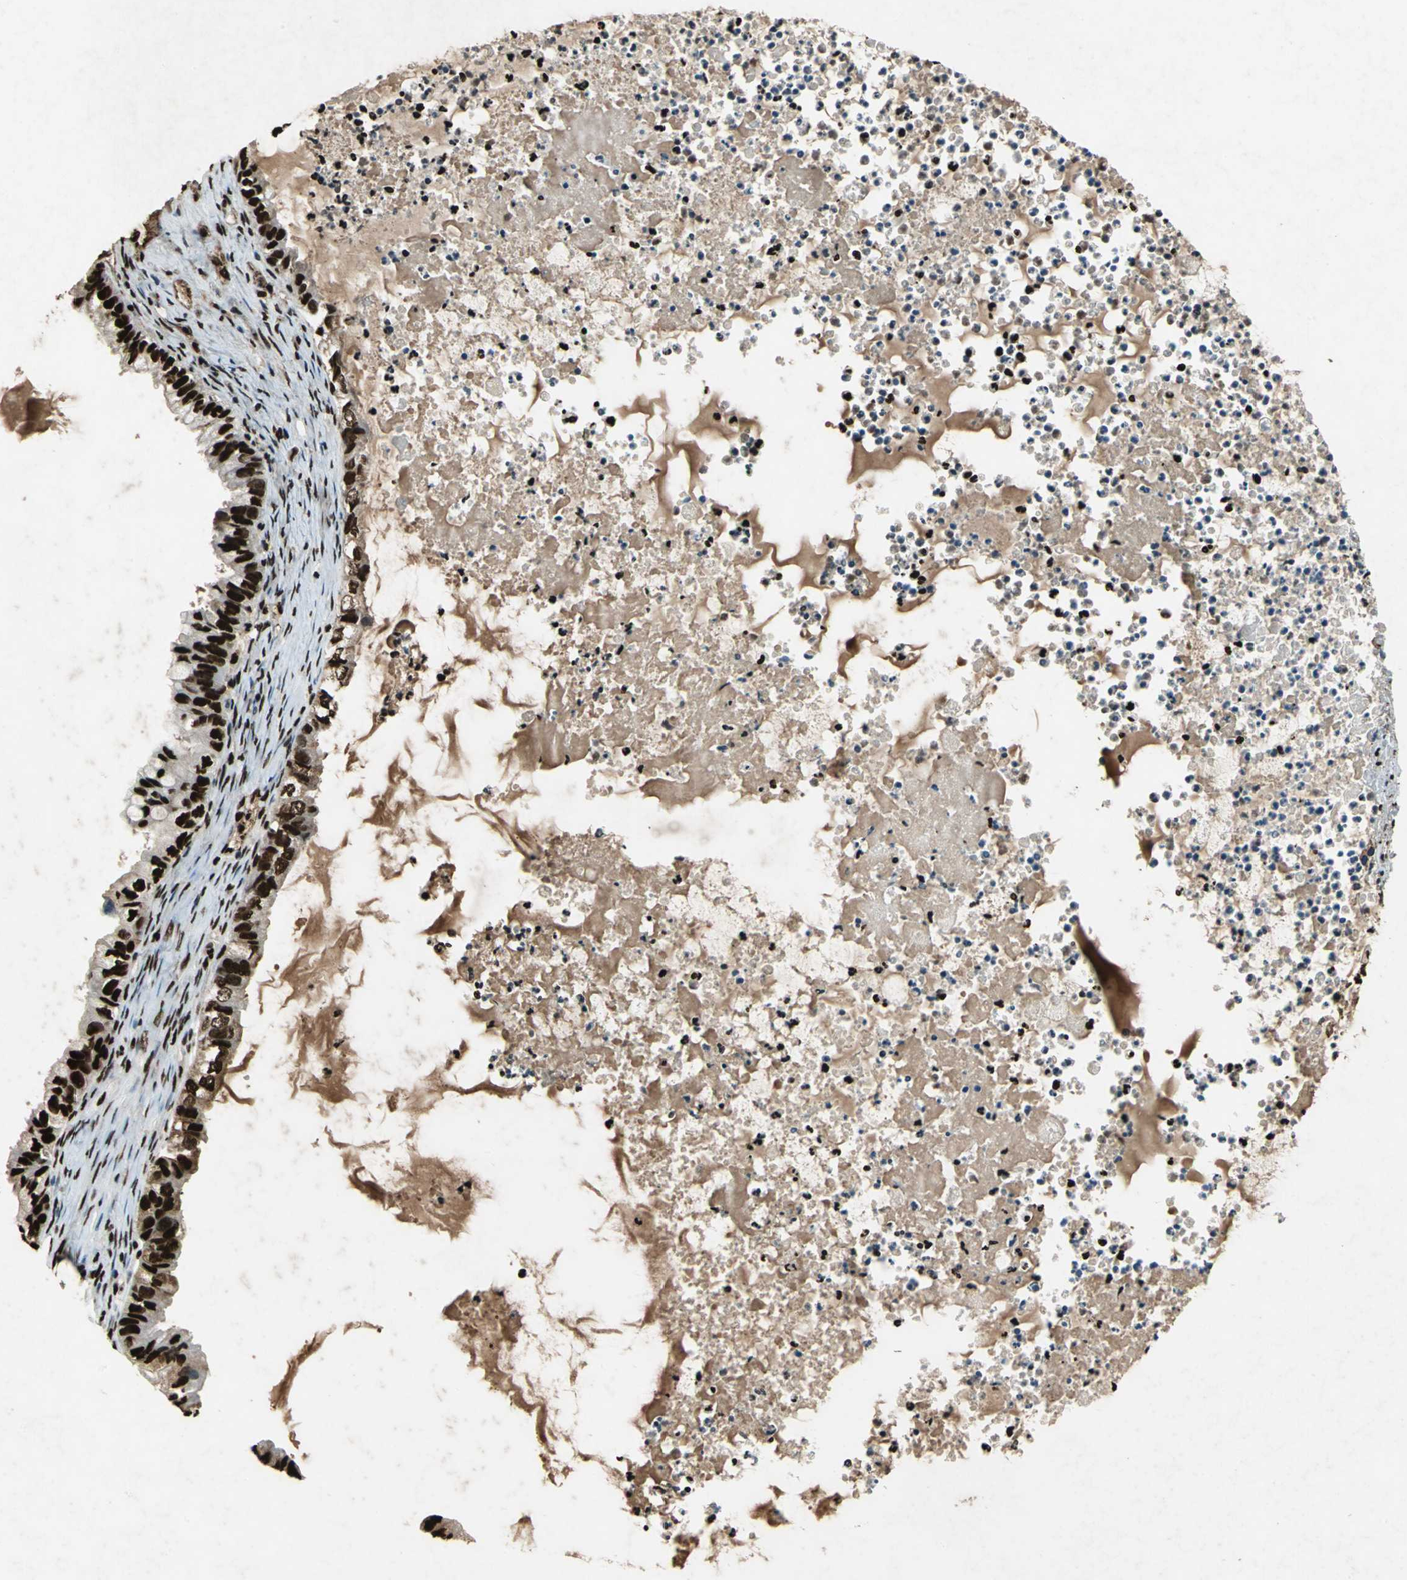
{"staining": {"intensity": "strong", "quantity": ">75%", "location": "nuclear"}, "tissue": "ovarian cancer", "cell_type": "Tumor cells", "image_type": "cancer", "snomed": [{"axis": "morphology", "description": "Cystadenocarcinoma, mucinous, NOS"}, {"axis": "topography", "description": "Ovary"}], "caption": "DAB (3,3'-diaminobenzidine) immunohistochemical staining of mucinous cystadenocarcinoma (ovarian) reveals strong nuclear protein expression in about >75% of tumor cells. (DAB = brown stain, brightfield microscopy at high magnification).", "gene": "ANP32A", "patient": {"sex": "female", "age": 80}}